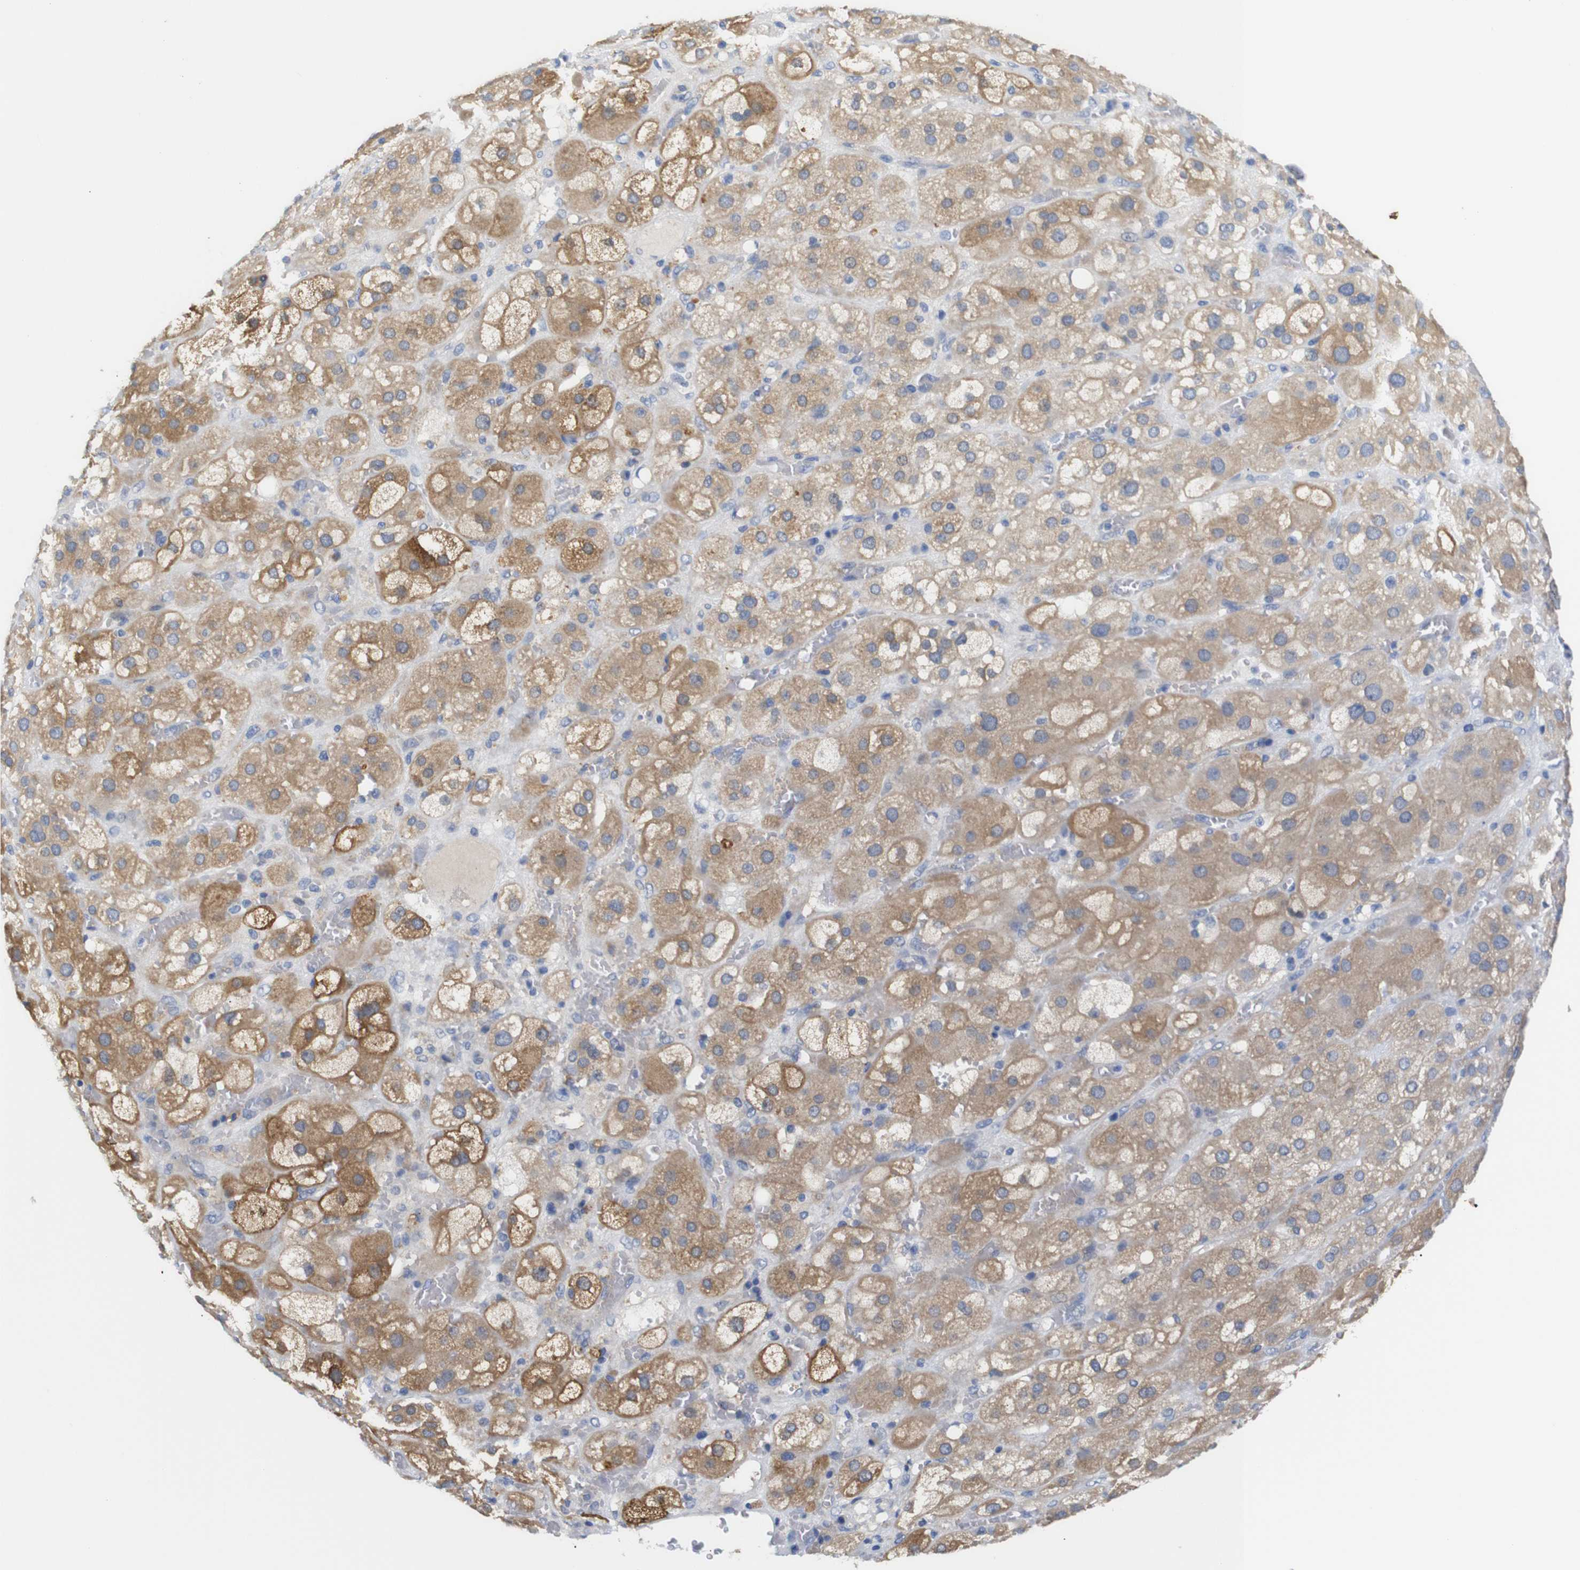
{"staining": {"intensity": "moderate", "quantity": ">75%", "location": "cytoplasmic/membranous"}, "tissue": "adrenal gland", "cell_type": "Glandular cells", "image_type": "normal", "snomed": [{"axis": "morphology", "description": "Normal tissue, NOS"}, {"axis": "topography", "description": "Adrenal gland"}], "caption": "DAB immunohistochemical staining of normal adrenal gland exhibits moderate cytoplasmic/membranous protein expression in approximately >75% of glandular cells. (IHC, brightfield microscopy, high magnification).", "gene": "ALOX15", "patient": {"sex": "female", "age": 47}}